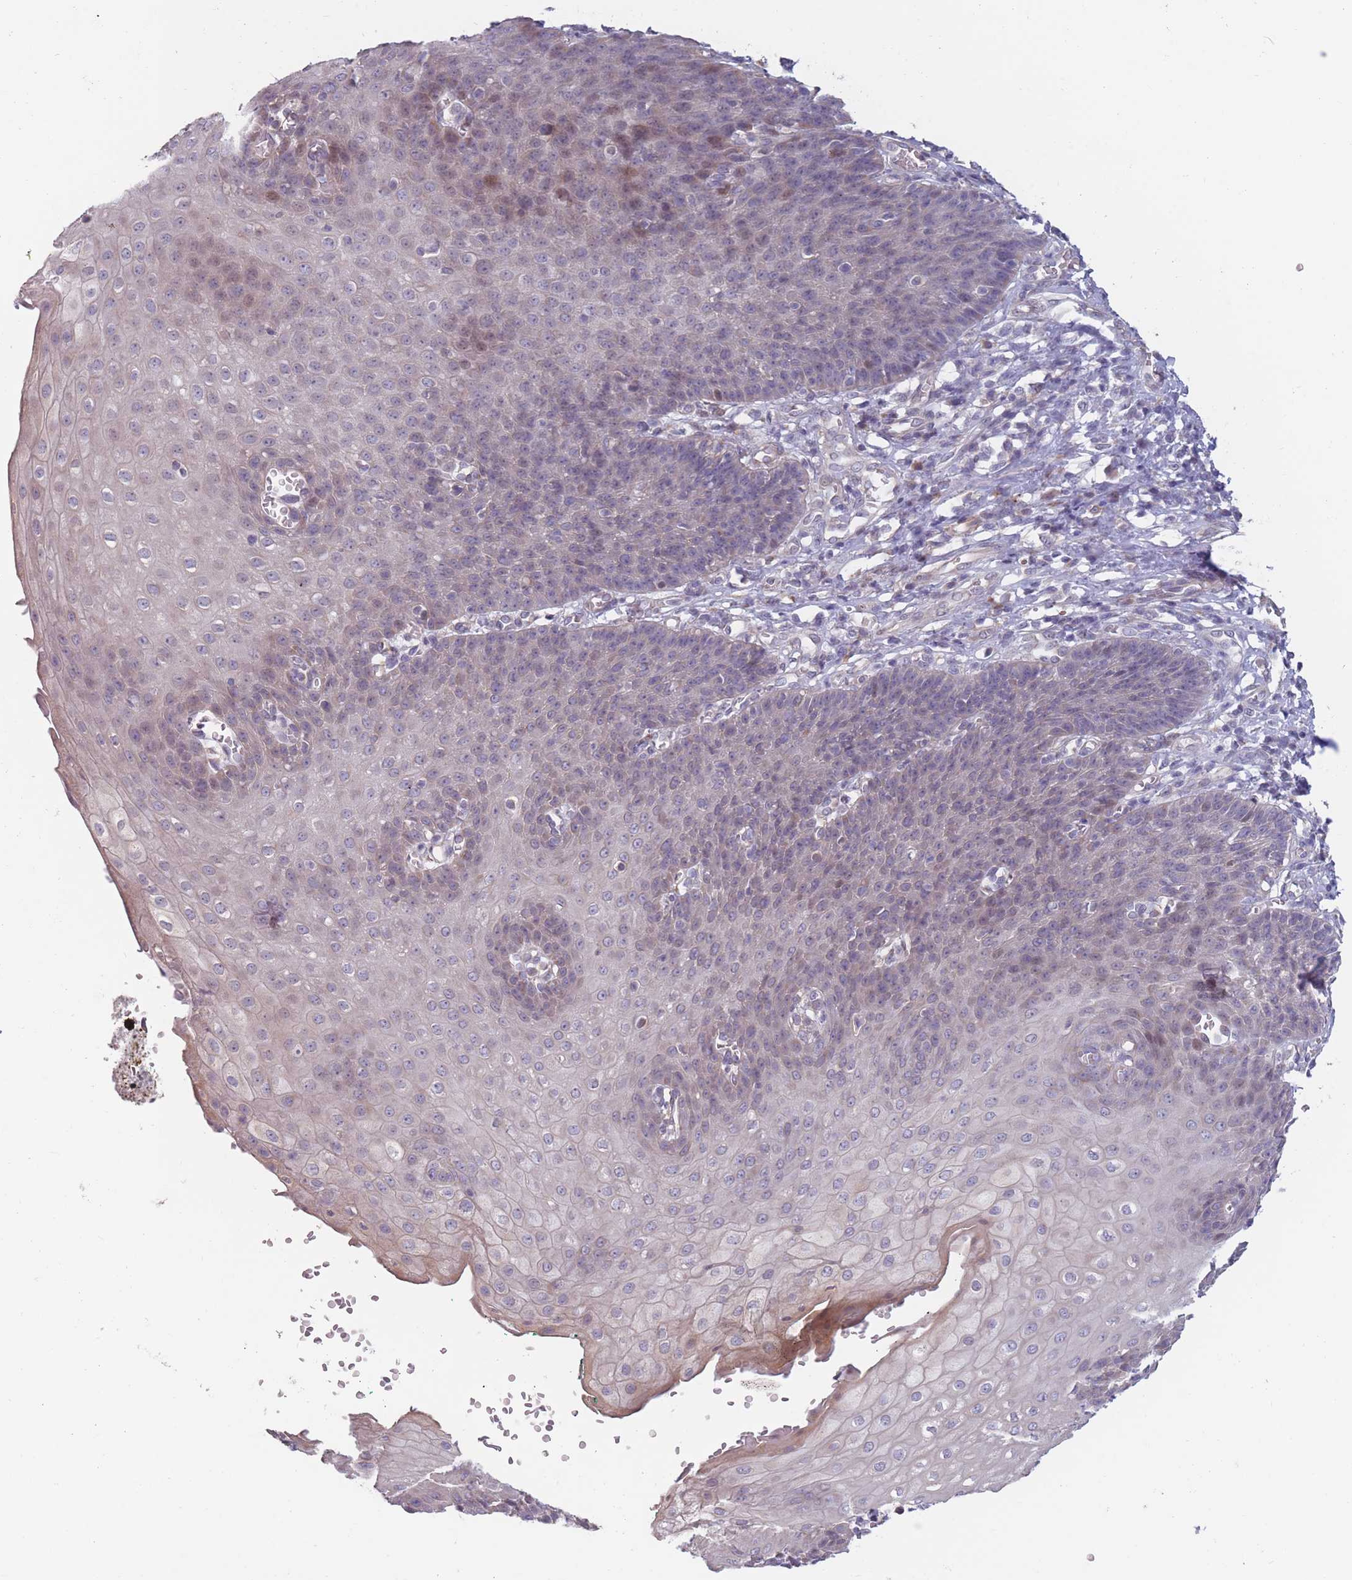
{"staining": {"intensity": "weak", "quantity": "<25%", "location": "nuclear"}, "tissue": "esophagus", "cell_type": "Squamous epithelial cells", "image_type": "normal", "snomed": [{"axis": "morphology", "description": "Normal tissue, NOS"}, {"axis": "topography", "description": "Esophagus"}], "caption": "Protein analysis of normal esophagus shows no significant positivity in squamous epithelial cells. (Brightfield microscopy of DAB immunohistochemistry (IHC) at high magnification).", "gene": "CCNQ", "patient": {"sex": "male", "age": 71}}